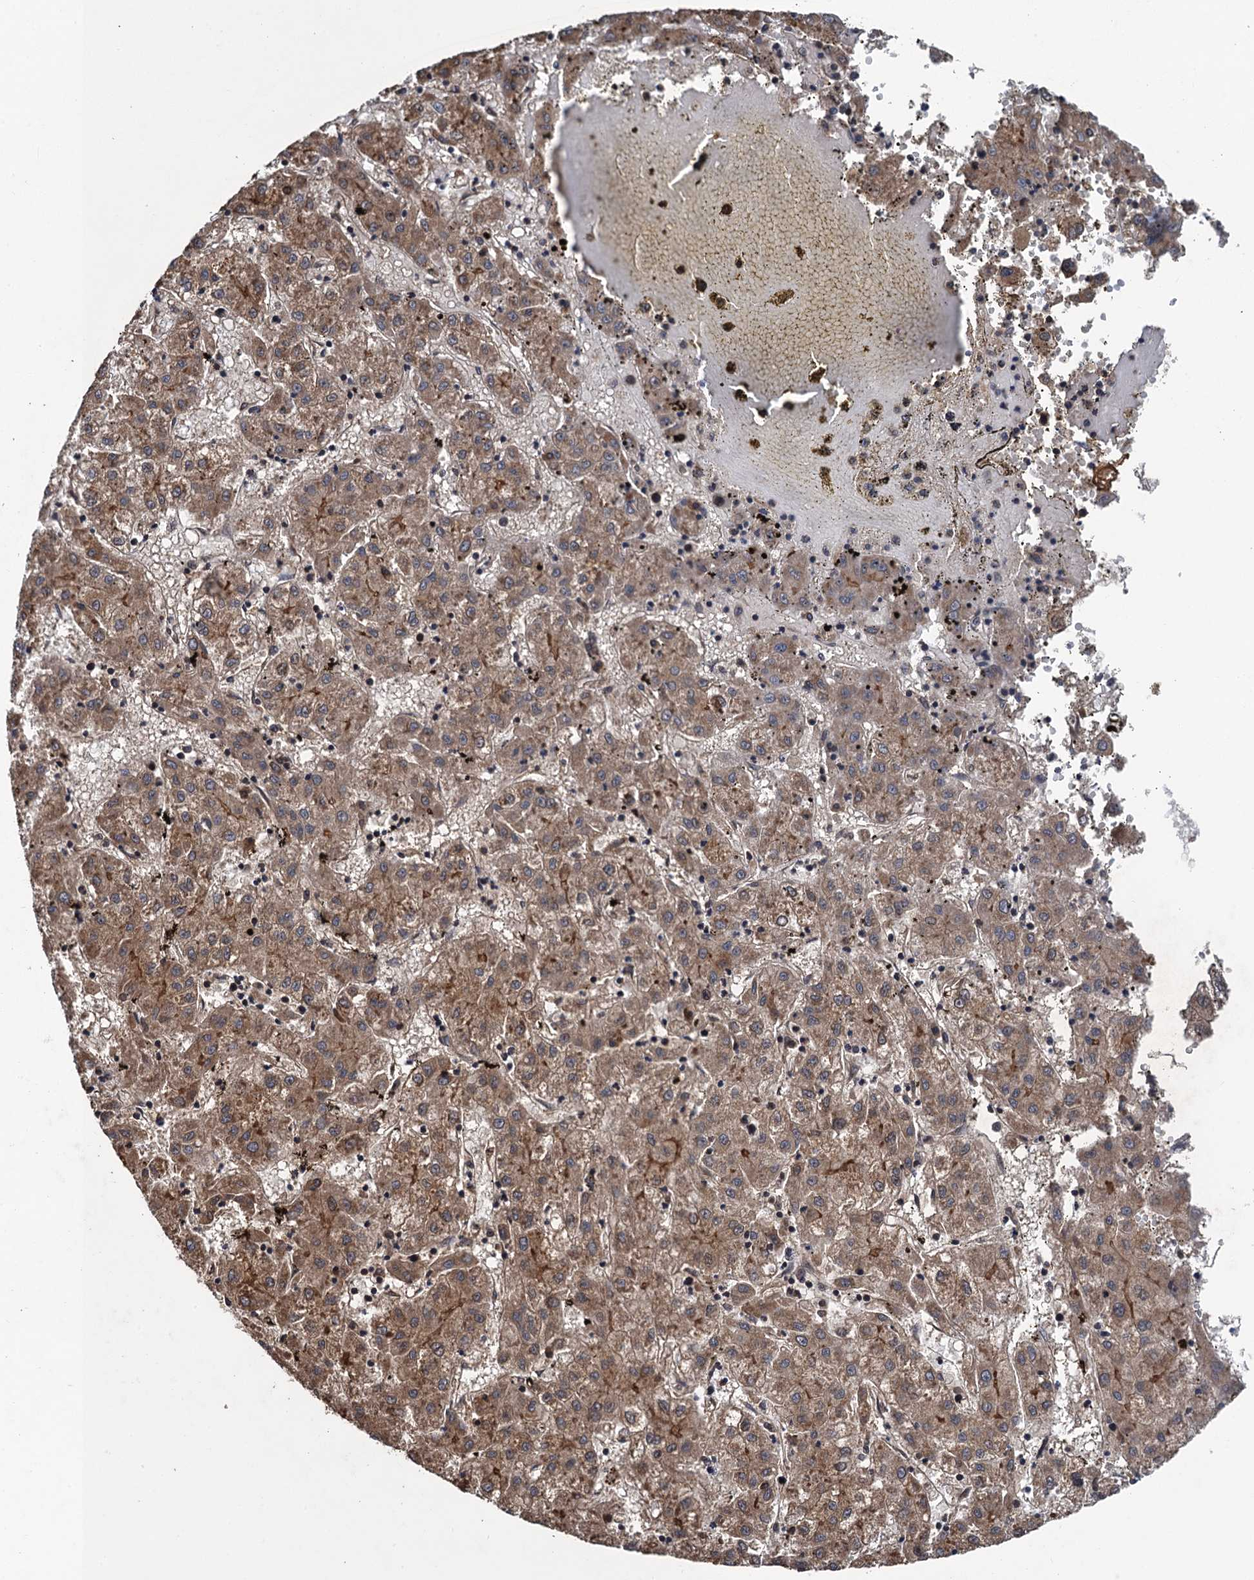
{"staining": {"intensity": "strong", "quantity": ">75%", "location": "cytoplasmic/membranous"}, "tissue": "liver cancer", "cell_type": "Tumor cells", "image_type": "cancer", "snomed": [{"axis": "morphology", "description": "Carcinoma, Hepatocellular, NOS"}, {"axis": "topography", "description": "Liver"}], "caption": "A brown stain shows strong cytoplasmic/membranous positivity of a protein in human hepatocellular carcinoma (liver) tumor cells. The staining was performed using DAB (3,3'-diaminobenzidine) to visualize the protein expression in brown, while the nuclei were stained in blue with hematoxylin (Magnification: 20x).", "gene": "GLE1", "patient": {"sex": "male", "age": 72}}